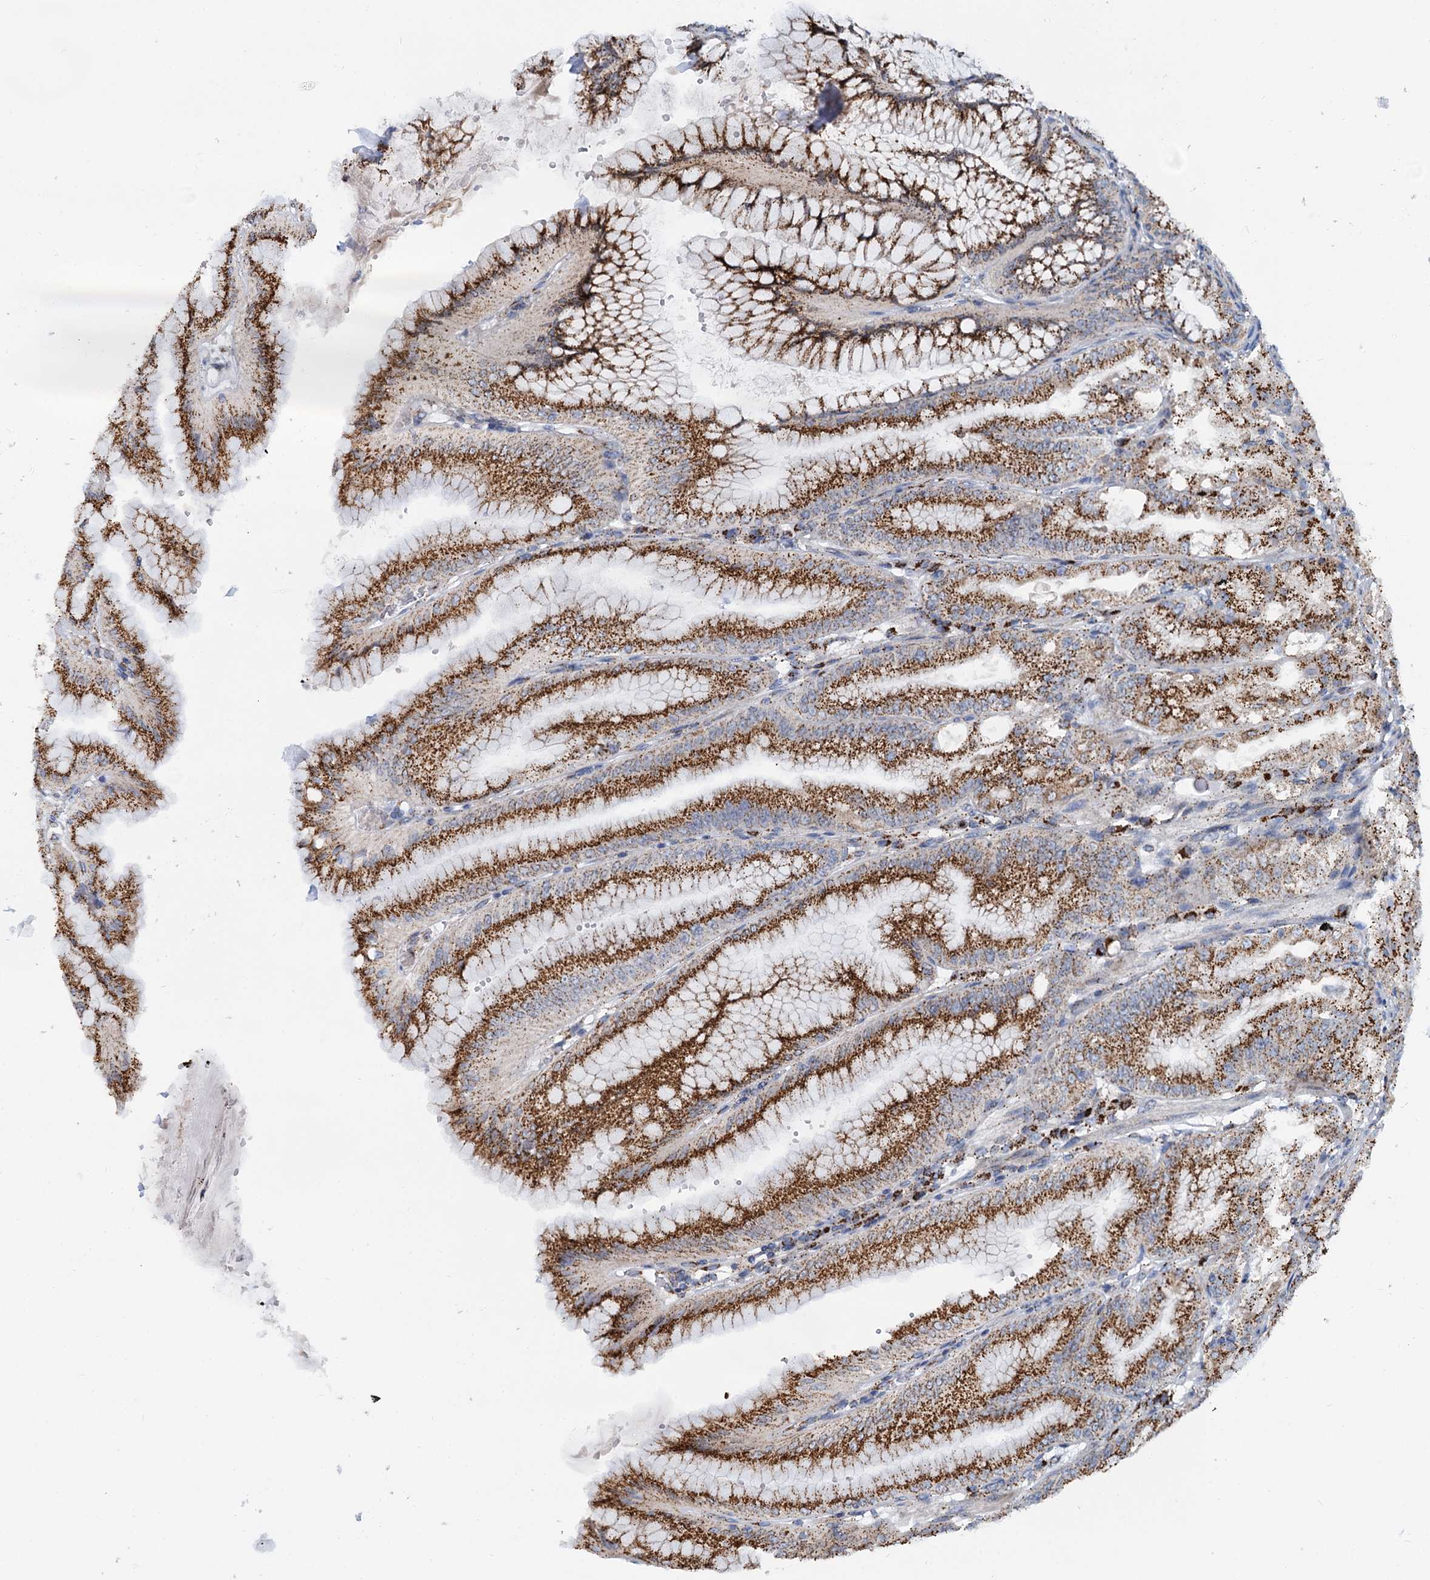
{"staining": {"intensity": "strong", "quantity": ">75%", "location": "cytoplasmic/membranous"}, "tissue": "stomach", "cell_type": "Glandular cells", "image_type": "normal", "snomed": [{"axis": "morphology", "description": "Normal tissue, NOS"}, {"axis": "topography", "description": "Stomach, lower"}], "caption": "Protein expression analysis of normal human stomach reveals strong cytoplasmic/membranous expression in about >75% of glandular cells. (DAB (3,3'-diaminobenzidine) IHC, brown staining for protein, blue staining for nuclei).", "gene": "SUPT20H", "patient": {"sex": "male", "age": 71}}